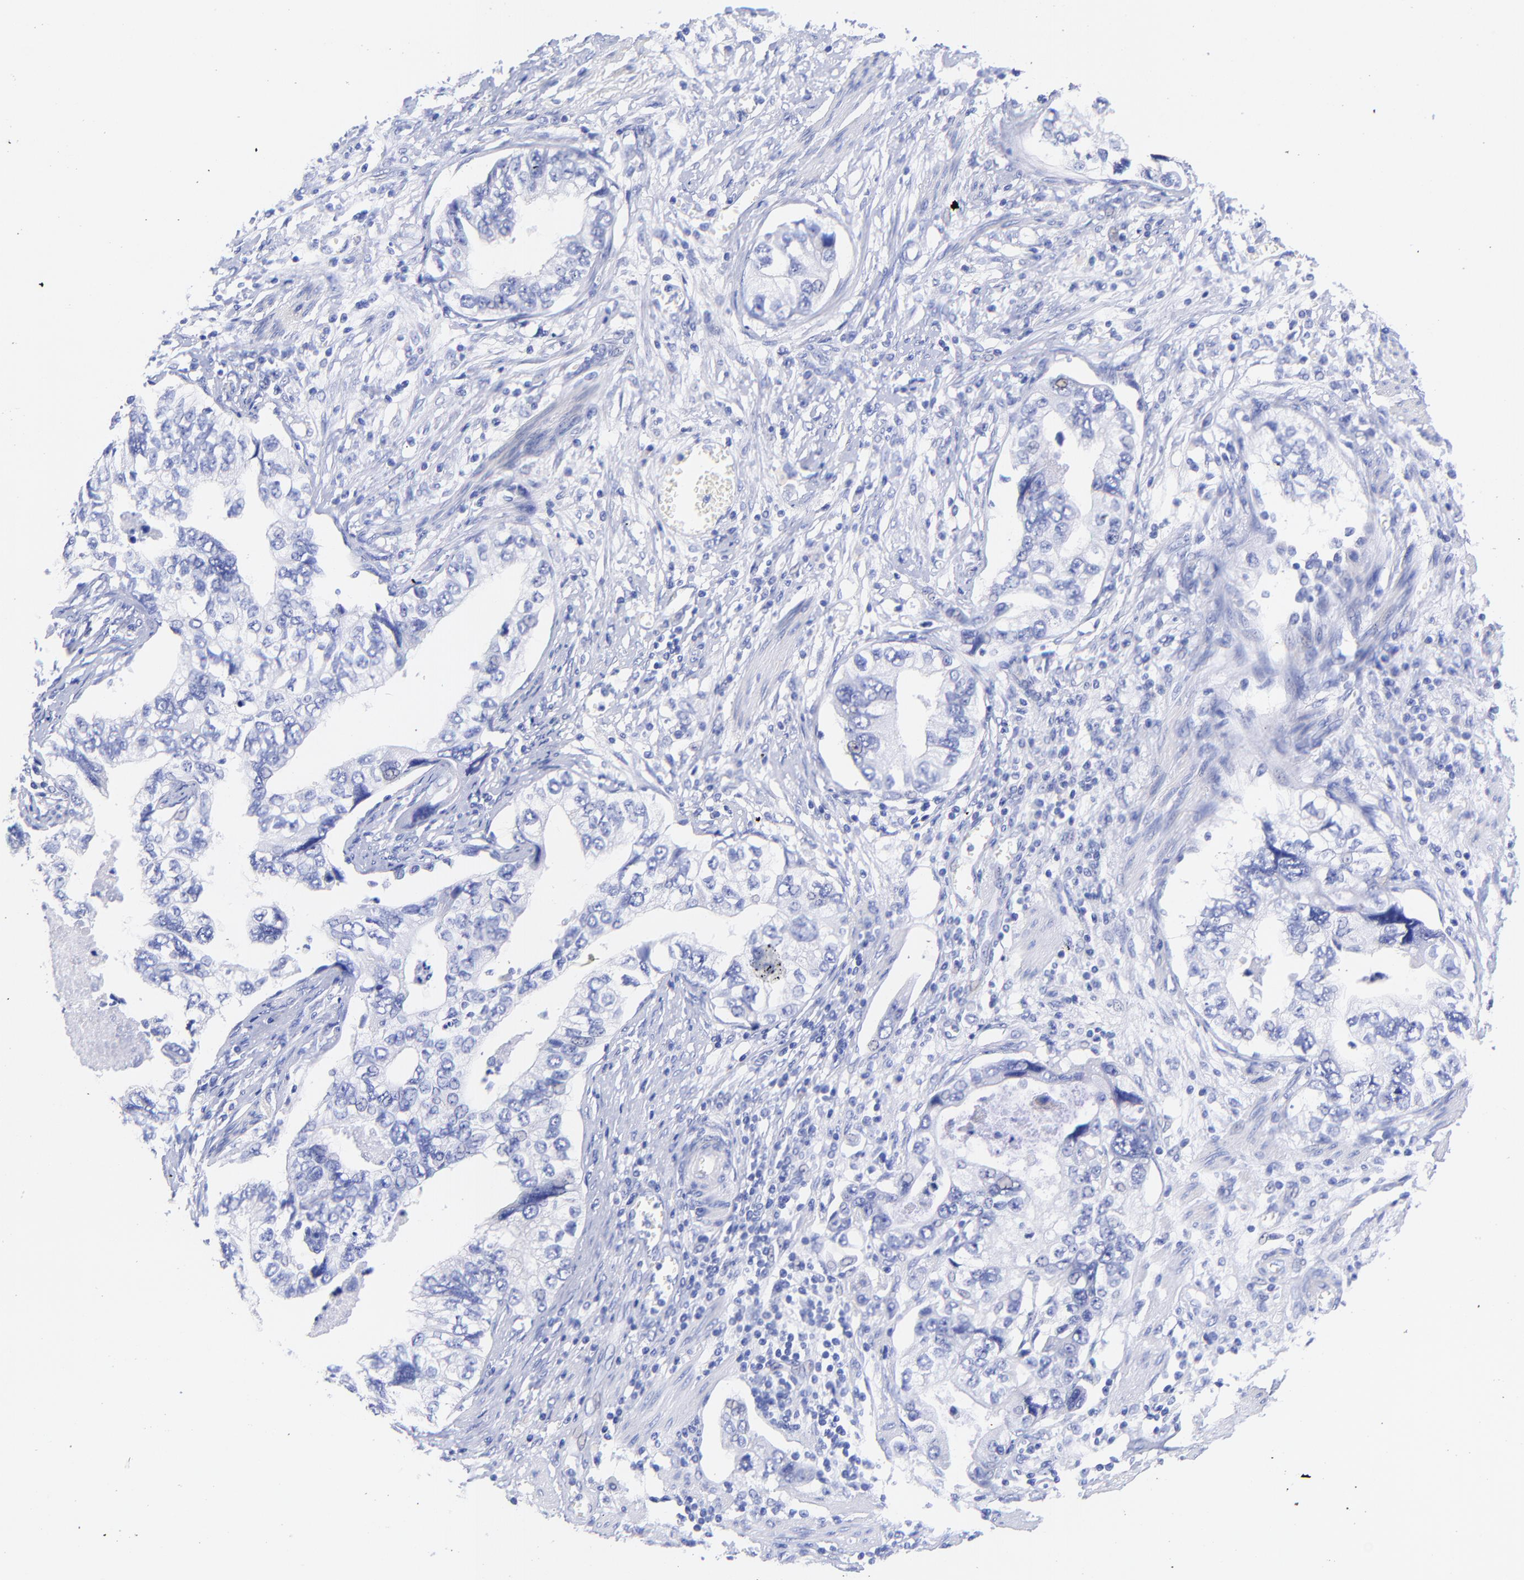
{"staining": {"intensity": "negative", "quantity": "none", "location": "none"}, "tissue": "stomach cancer", "cell_type": "Tumor cells", "image_type": "cancer", "snomed": [{"axis": "morphology", "description": "Adenocarcinoma, NOS"}, {"axis": "topography", "description": "Pancreas"}, {"axis": "topography", "description": "Stomach, upper"}], "caption": "Stomach cancer (adenocarcinoma) was stained to show a protein in brown. There is no significant staining in tumor cells. The staining is performed using DAB brown chromogen with nuclei counter-stained in using hematoxylin.", "gene": "GPHN", "patient": {"sex": "male", "age": 77}}